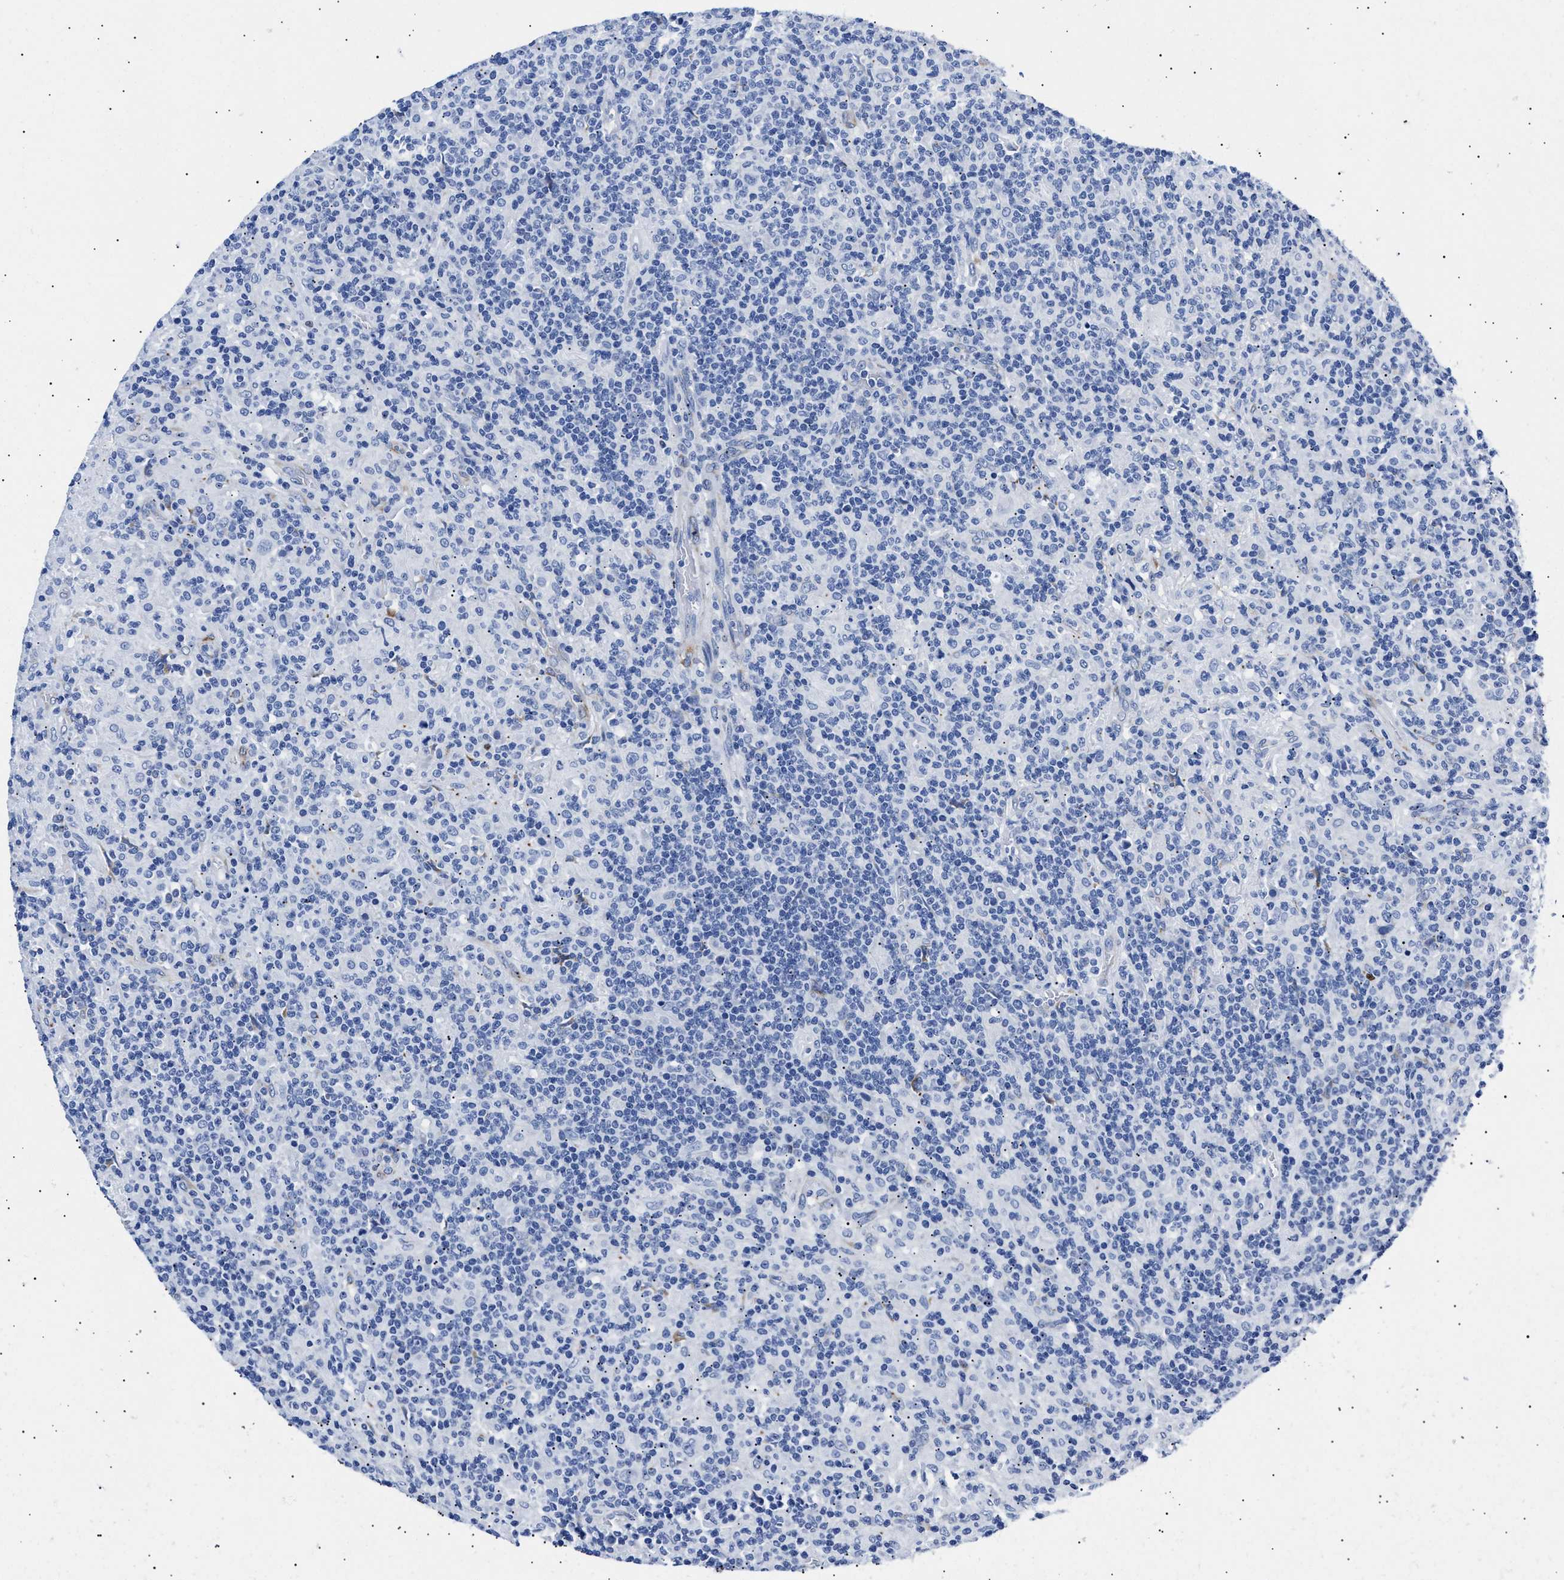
{"staining": {"intensity": "negative", "quantity": "none", "location": "none"}, "tissue": "lymphoma", "cell_type": "Tumor cells", "image_type": "cancer", "snomed": [{"axis": "morphology", "description": "Hodgkin's disease, NOS"}, {"axis": "topography", "description": "Lymph node"}], "caption": "A high-resolution micrograph shows immunohistochemistry staining of Hodgkin's disease, which shows no significant expression in tumor cells. (Brightfield microscopy of DAB (3,3'-diaminobenzidine) immunohistochemistry (IHC) at high magnification).", "gene": "HEMGN", "patient": {"sex": "male", "age": 70}}